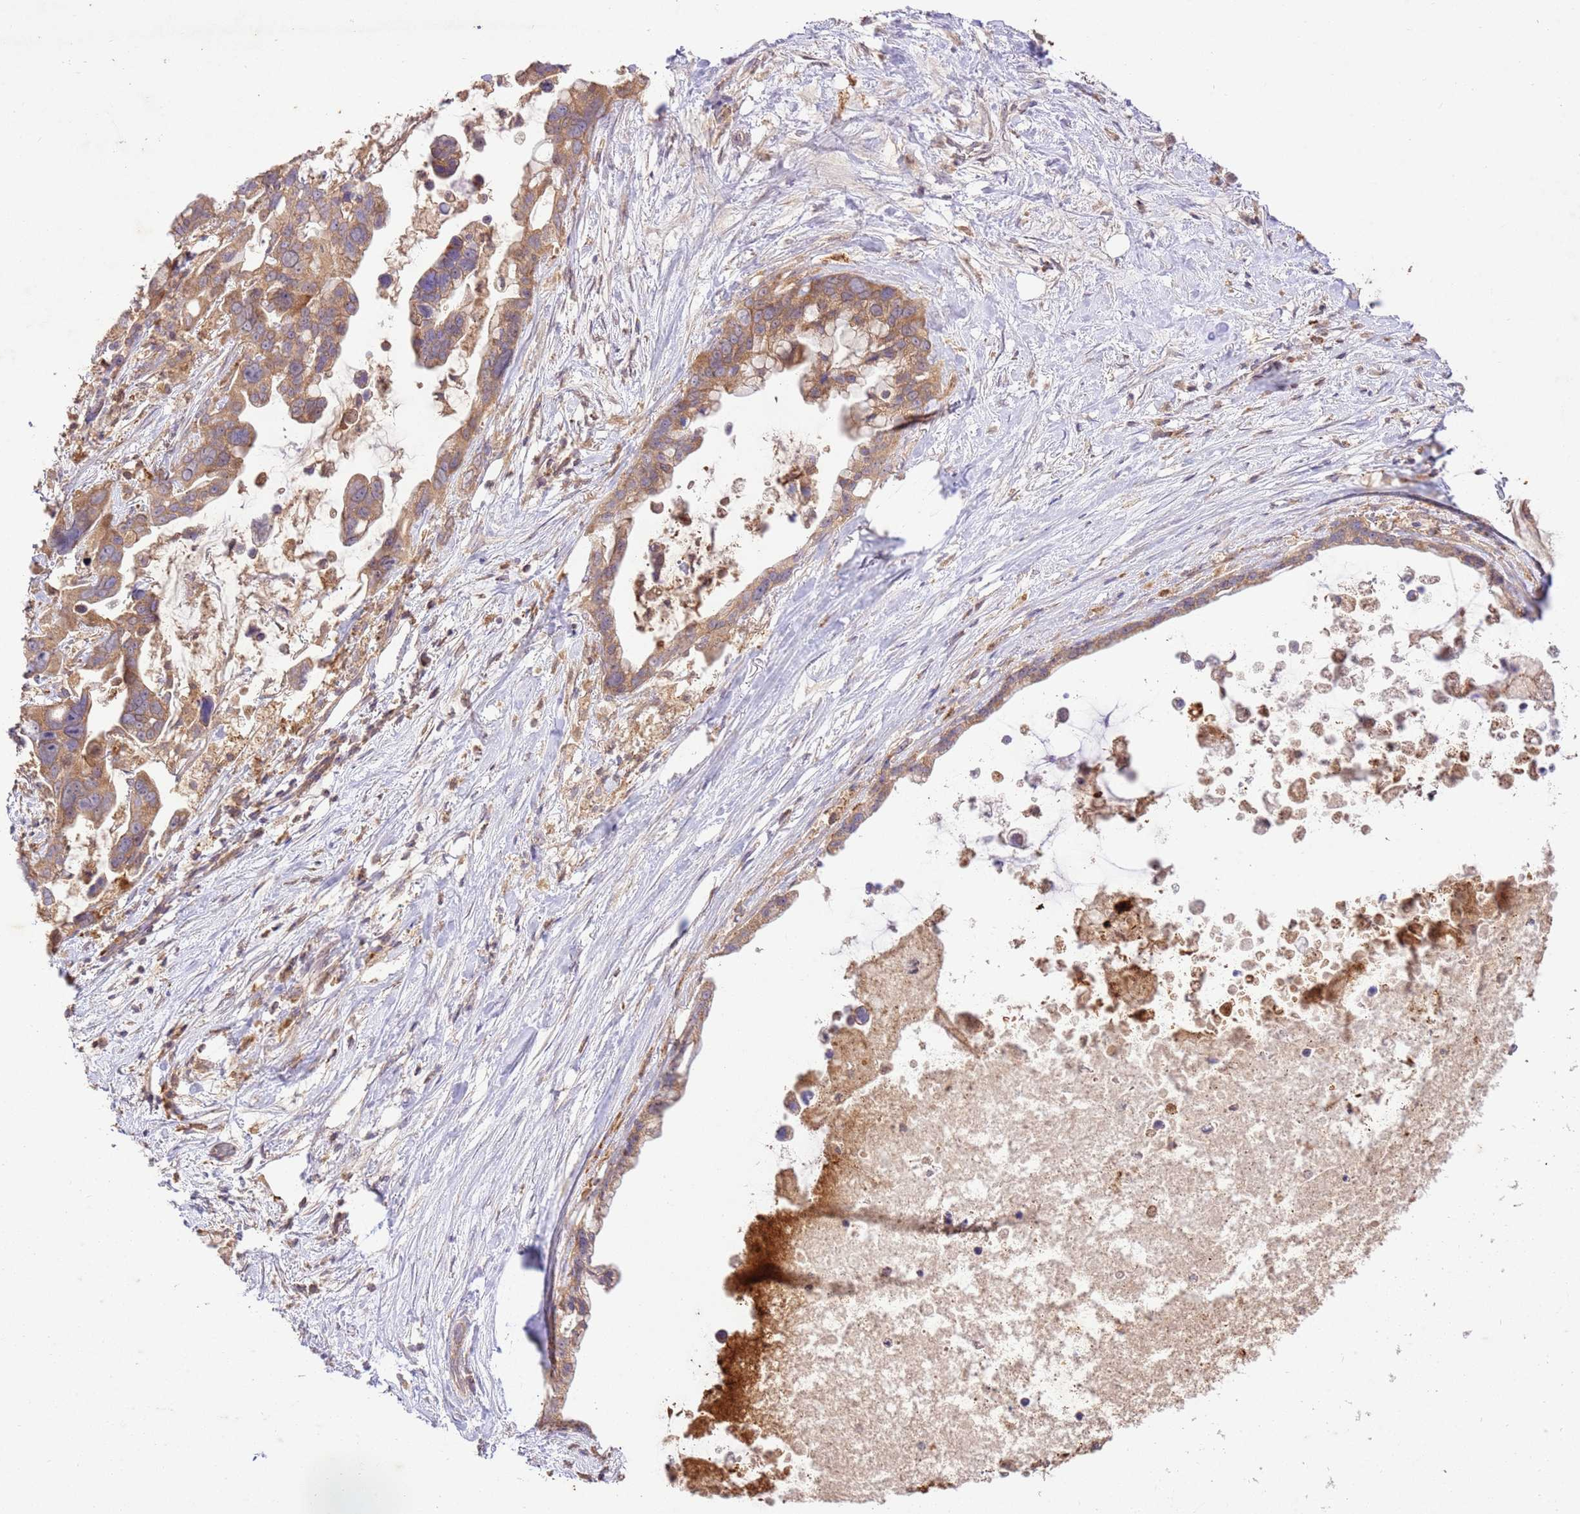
{"staining": {"intensity": "moderate", "quantity": ">75%", "location": "cytoplasmic/membranous"}, "tissue": "pancreatic cancer", "cell_type": "Tumor cells", "image_type": "cancer", "snomed": [{"axis": "morphology", "description": "Adenocarcinoma, NOS"}, {"axis": "topography", "description": "Pancreas"}], "caption": "Adenocarcinoma (pancreatic) stained for a protein exhibits moderate cytoplasmic/membranous positivity in tumor cells. Nuclei are stained in blue.", "gene": "LRRC28", "patient": {"sex": "female", "age": 83}}